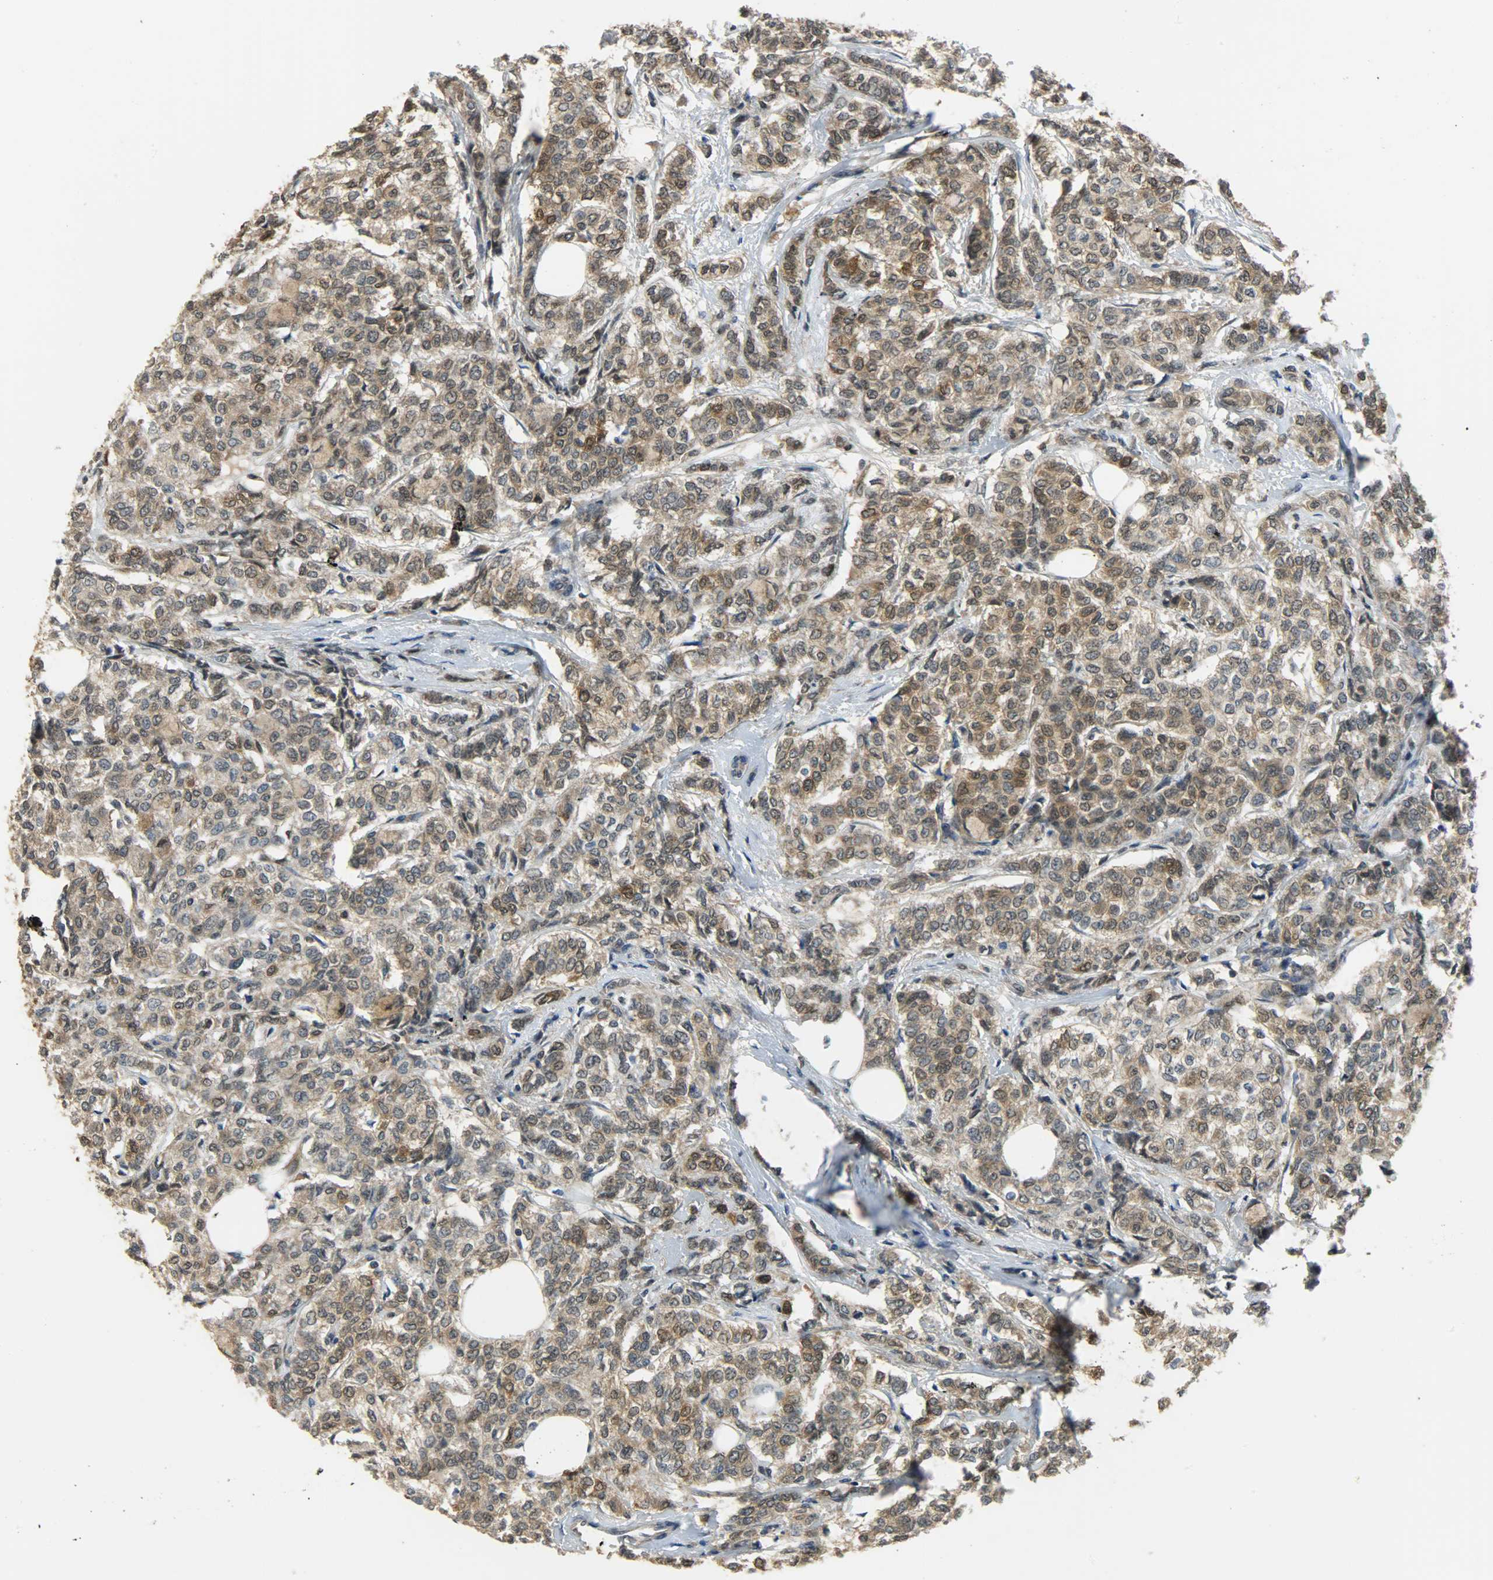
{"staining": {"intensity": "strong", "quantity": ">75%", "location": "cytoplasmic/membranous,nuclear"}, "tissue": "breast cancer", "cell_type": "Tumor cells", "image_type": "cancer", "snomed": [{"axis": "morphology", "description": "Lobular carcinoma"}, {"axis": "topography", "description": "Breast"}], "caption": "This is an image of immunohistochemistry staining of lobular carcinoma (breast), which shows strong positivity in the cytoplasmic/membranous and nuclear of tumor cells.", "gene": "EIF4EBP1", "patient": {"sex": "female", "age": 60}}